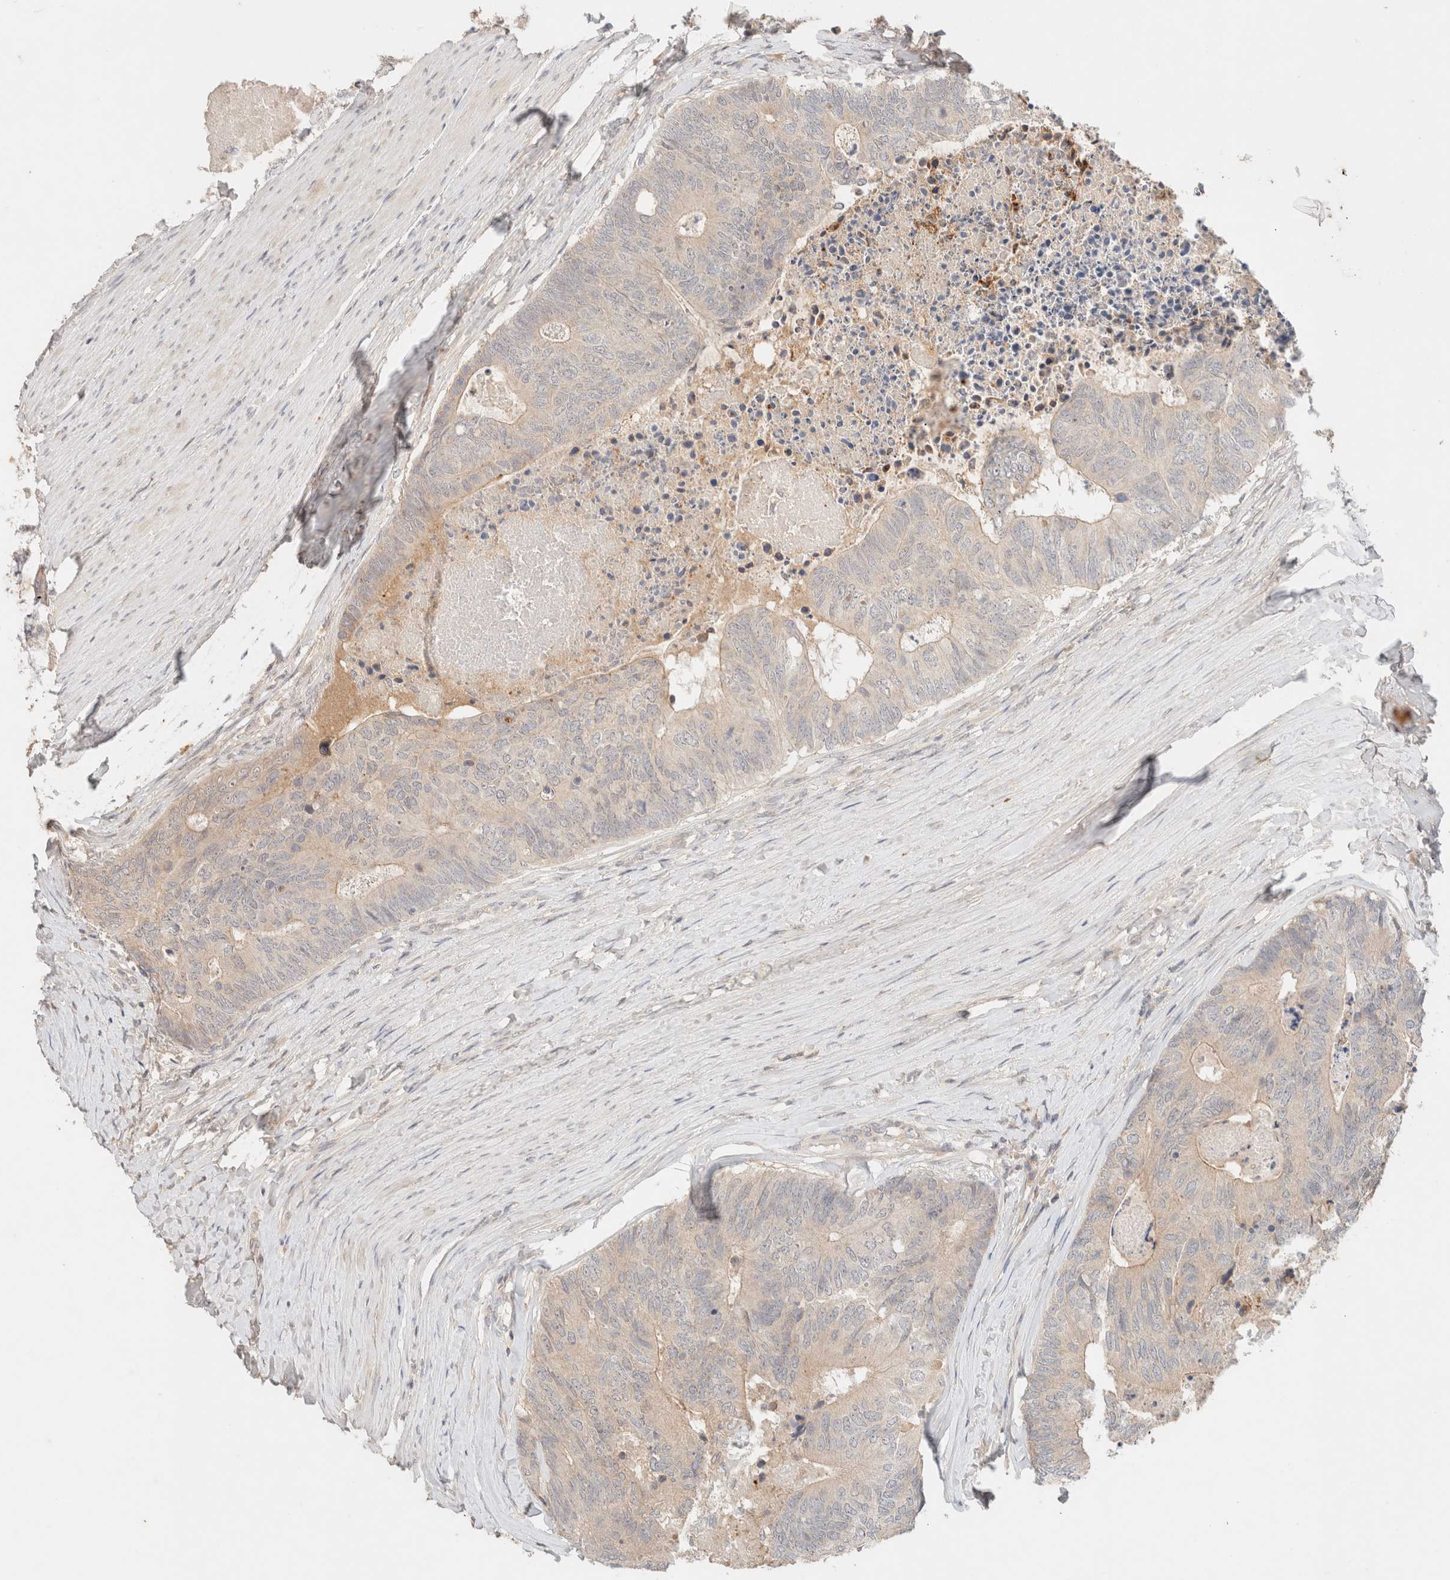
{"staining": {"intensity": "weak", "quantity": "<25%", "location": "cytoplasmic/membranous"}, "tissue": "colorectal cancer", "cell_type": "Tumor cells", "image_type": "cancer", "snomed": [{"axis": "morphology", "description": "Adenocarcinoma, NOS"}, {"axis": "topography", "description": "Colon"}], "caption": "A high-resolution photomicrograph shows immunohistochemistry staining of colorectal cancer (adenocarcinoma), which shows no significant staining in tumor cells.", "gene": "SARM1", "patient": {"sex": "female", "age": 67}}